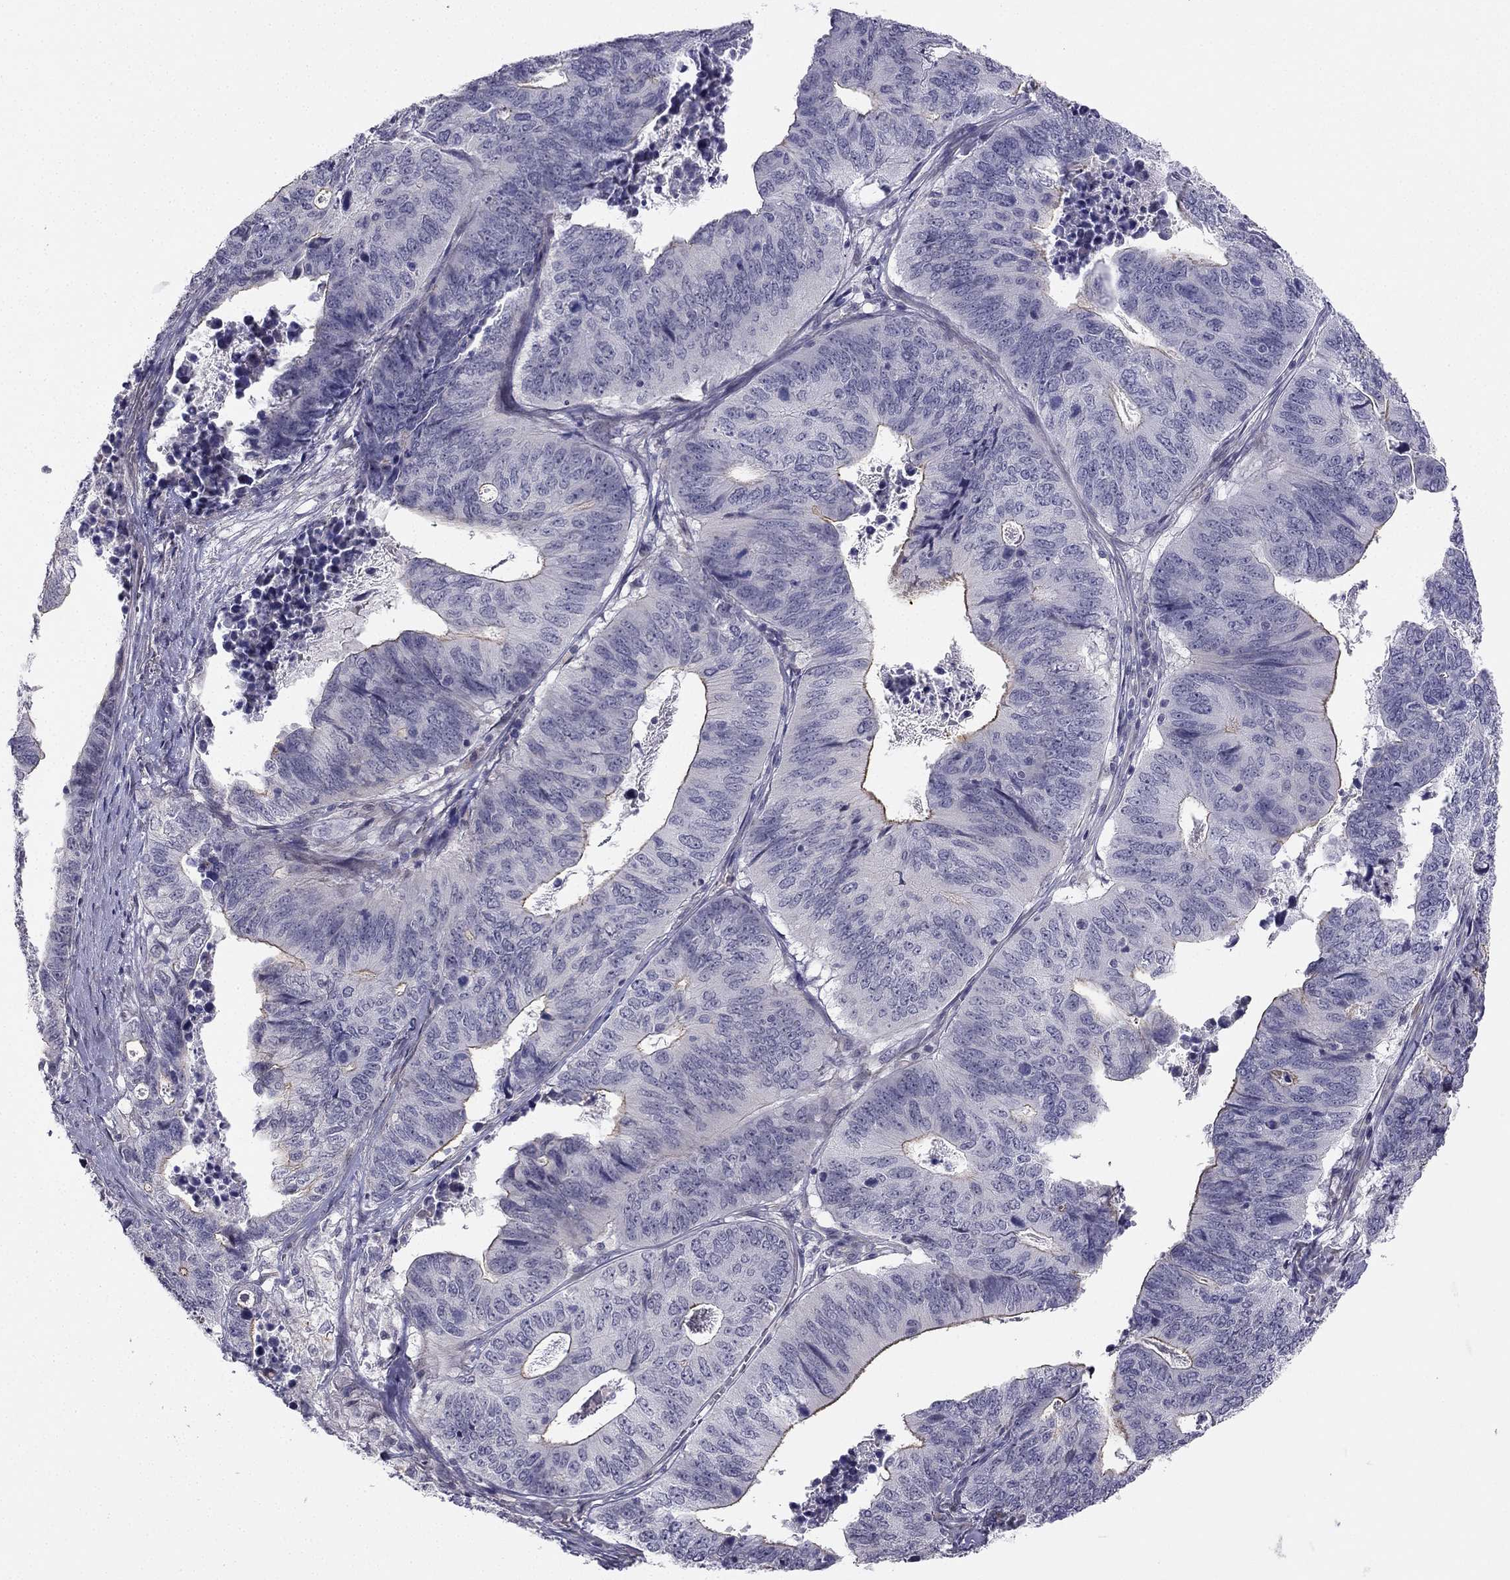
{"staining": {"intensity": "negative", "quantity": "none", "location": "none"}, "tissue": "stomach cancer", "cell_type": "Tumor cells", "image_type": "cancer", "snomed": [{"axis": "morphology", "description": "Adenocarcinoma, NOS"}, {"axis": "topography", "description": "Stomach, upper"}], "caption": "Immunohistochemistry histopathology image of human stomach cancer stained for a protein (brown), which exhibits no positivity in tumor cells. The staining was performed using DAB to visualize the protein expression in brown, while the nuclei were stained in blue with hematoxylin (Magnification: 20x).", "gene": "CHST8", "patient": {"sex": "female", "age": 67}}